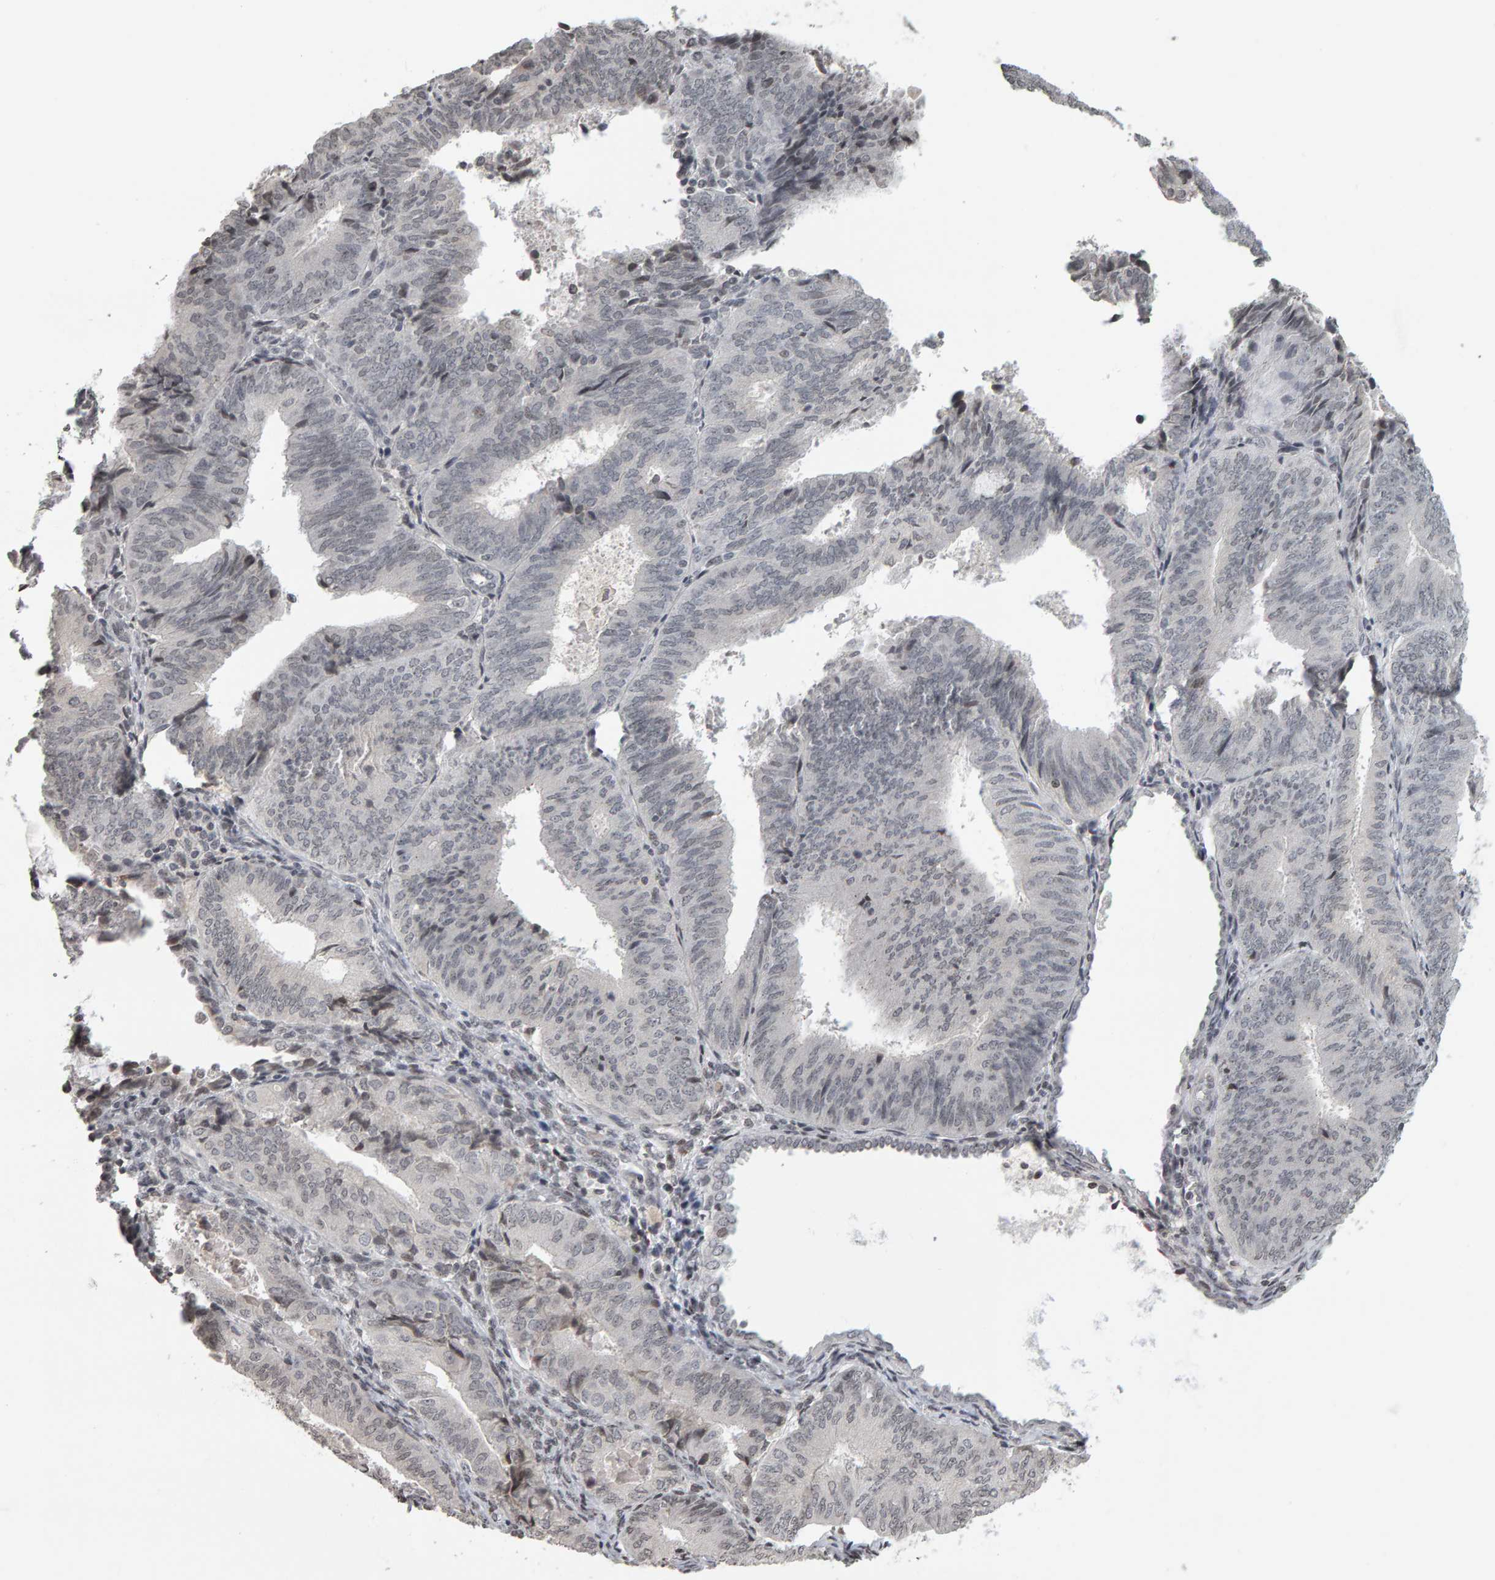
{"staining": {"intensity": "negative", "quantity": "none", "location": "none"}, "tissue": "endometrial cancer", "cell_type": "Tumor cells", "image_type": "cancer", "snomed": [{"axis": "morphology", "description": "Adenocarcinoma, NOS"}, {"axis": "topography", "description": "Endometrium"}], "caption": "IHC histopathology image of neoplastic tissue: adenocarcinoma (endometrial) stained with DAB (3,3'-diaminobenzidine) demonstrates no significant protein positivity in tumor cells.", "gene": "TRAM1", "patient": {"sex": "female", "age": 81}}